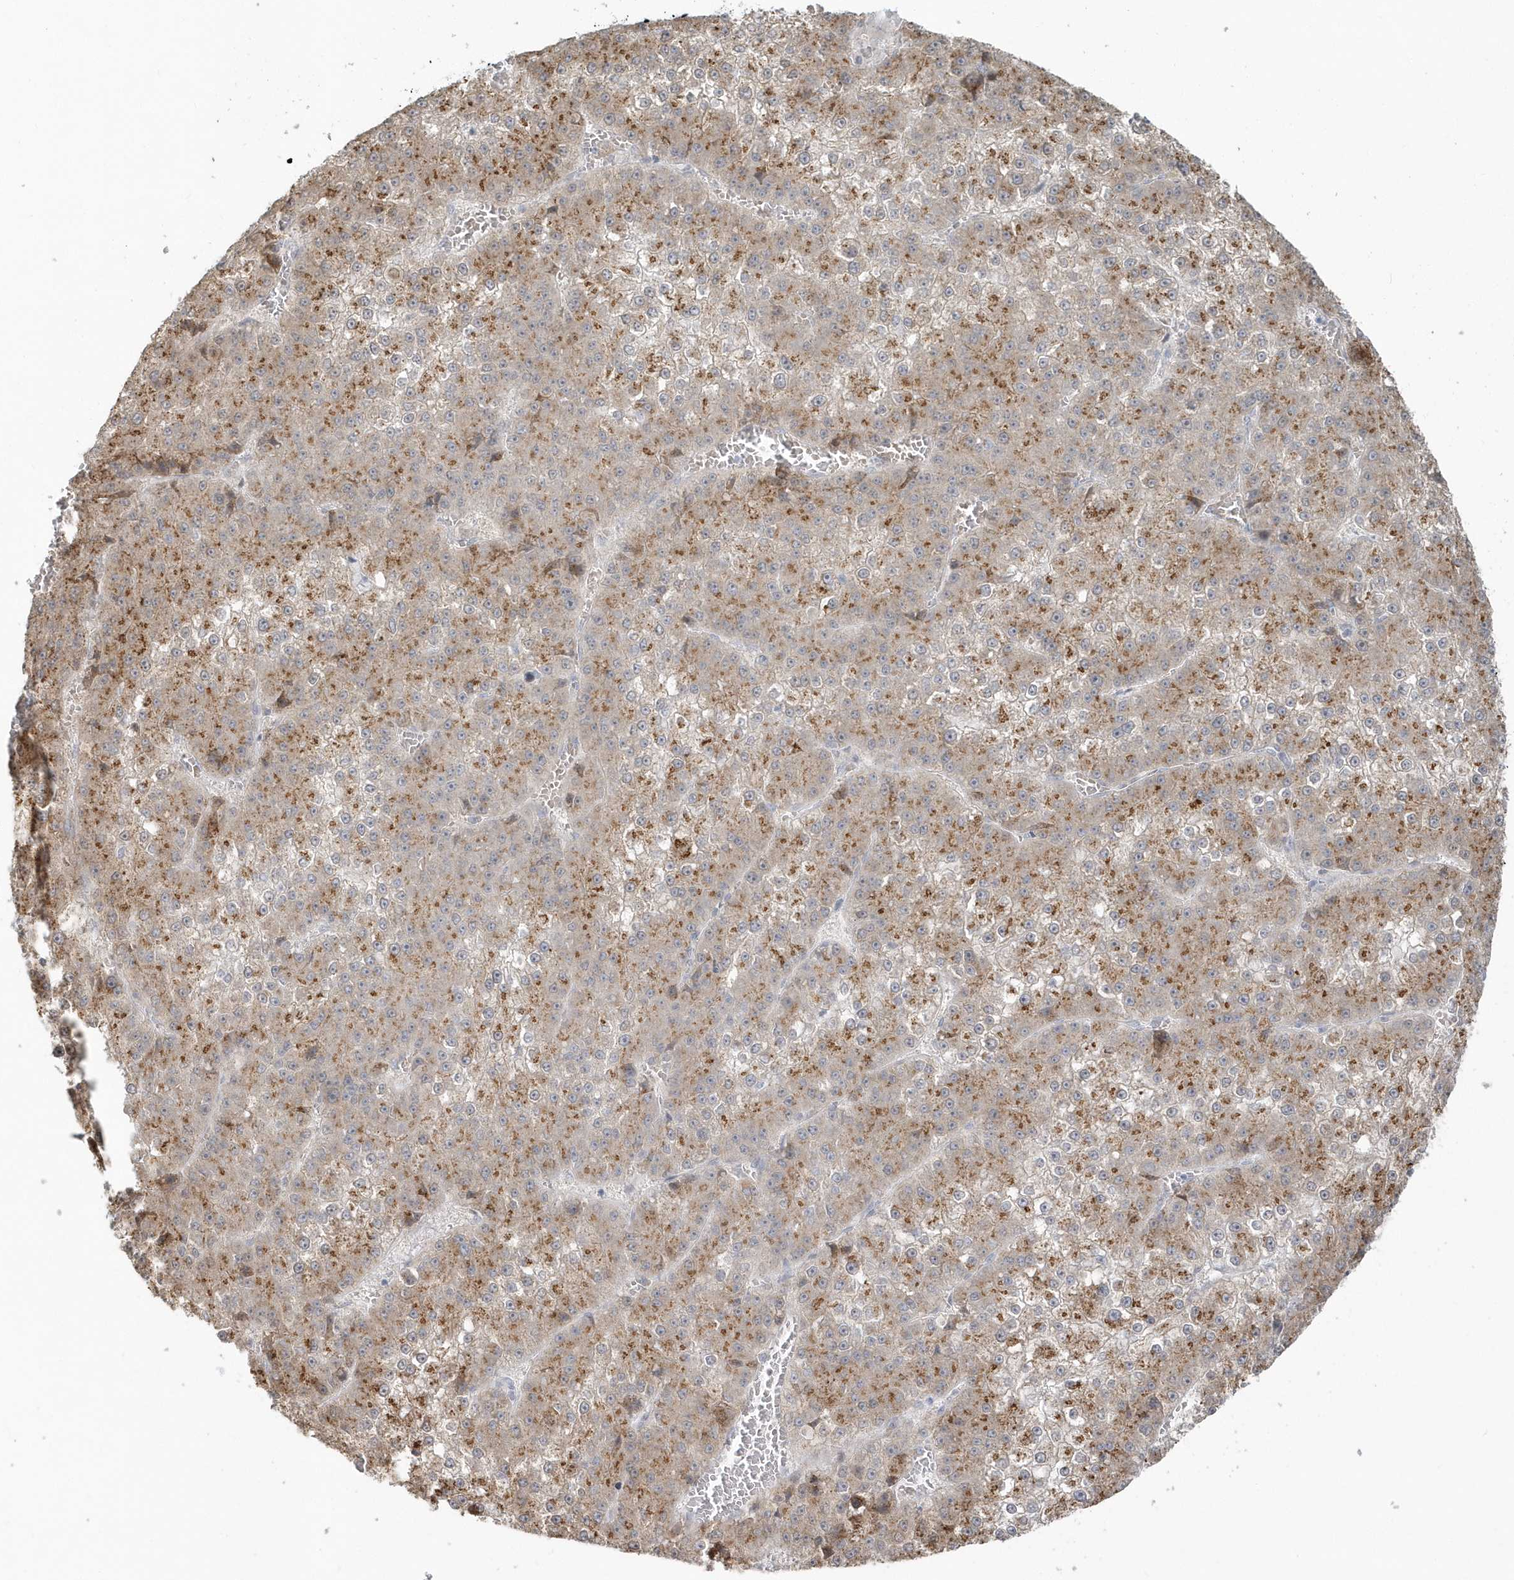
{"staining": {"intensity": "moderate", "quantity": ">75%", "location": "cytoplasmic/membranous"}, "tissue": "liver cancer", "cell_type": "Tumor cells", "image_type": "cancer", "snomed": [{"axis": "morphology", "description": "Carcinoma, Hepatocellular, NOS"}, {"axis": "topography", "description": "Liver"}], "caption": "Brown immunohistochemical staining in human liver hepatocellular carcinoma reveals moderate cytoplasmic/membranous positivity in approximately >75% of tumor cells.", "gene": "DHFR", "patient": {"sex": "female", "age": 73}}